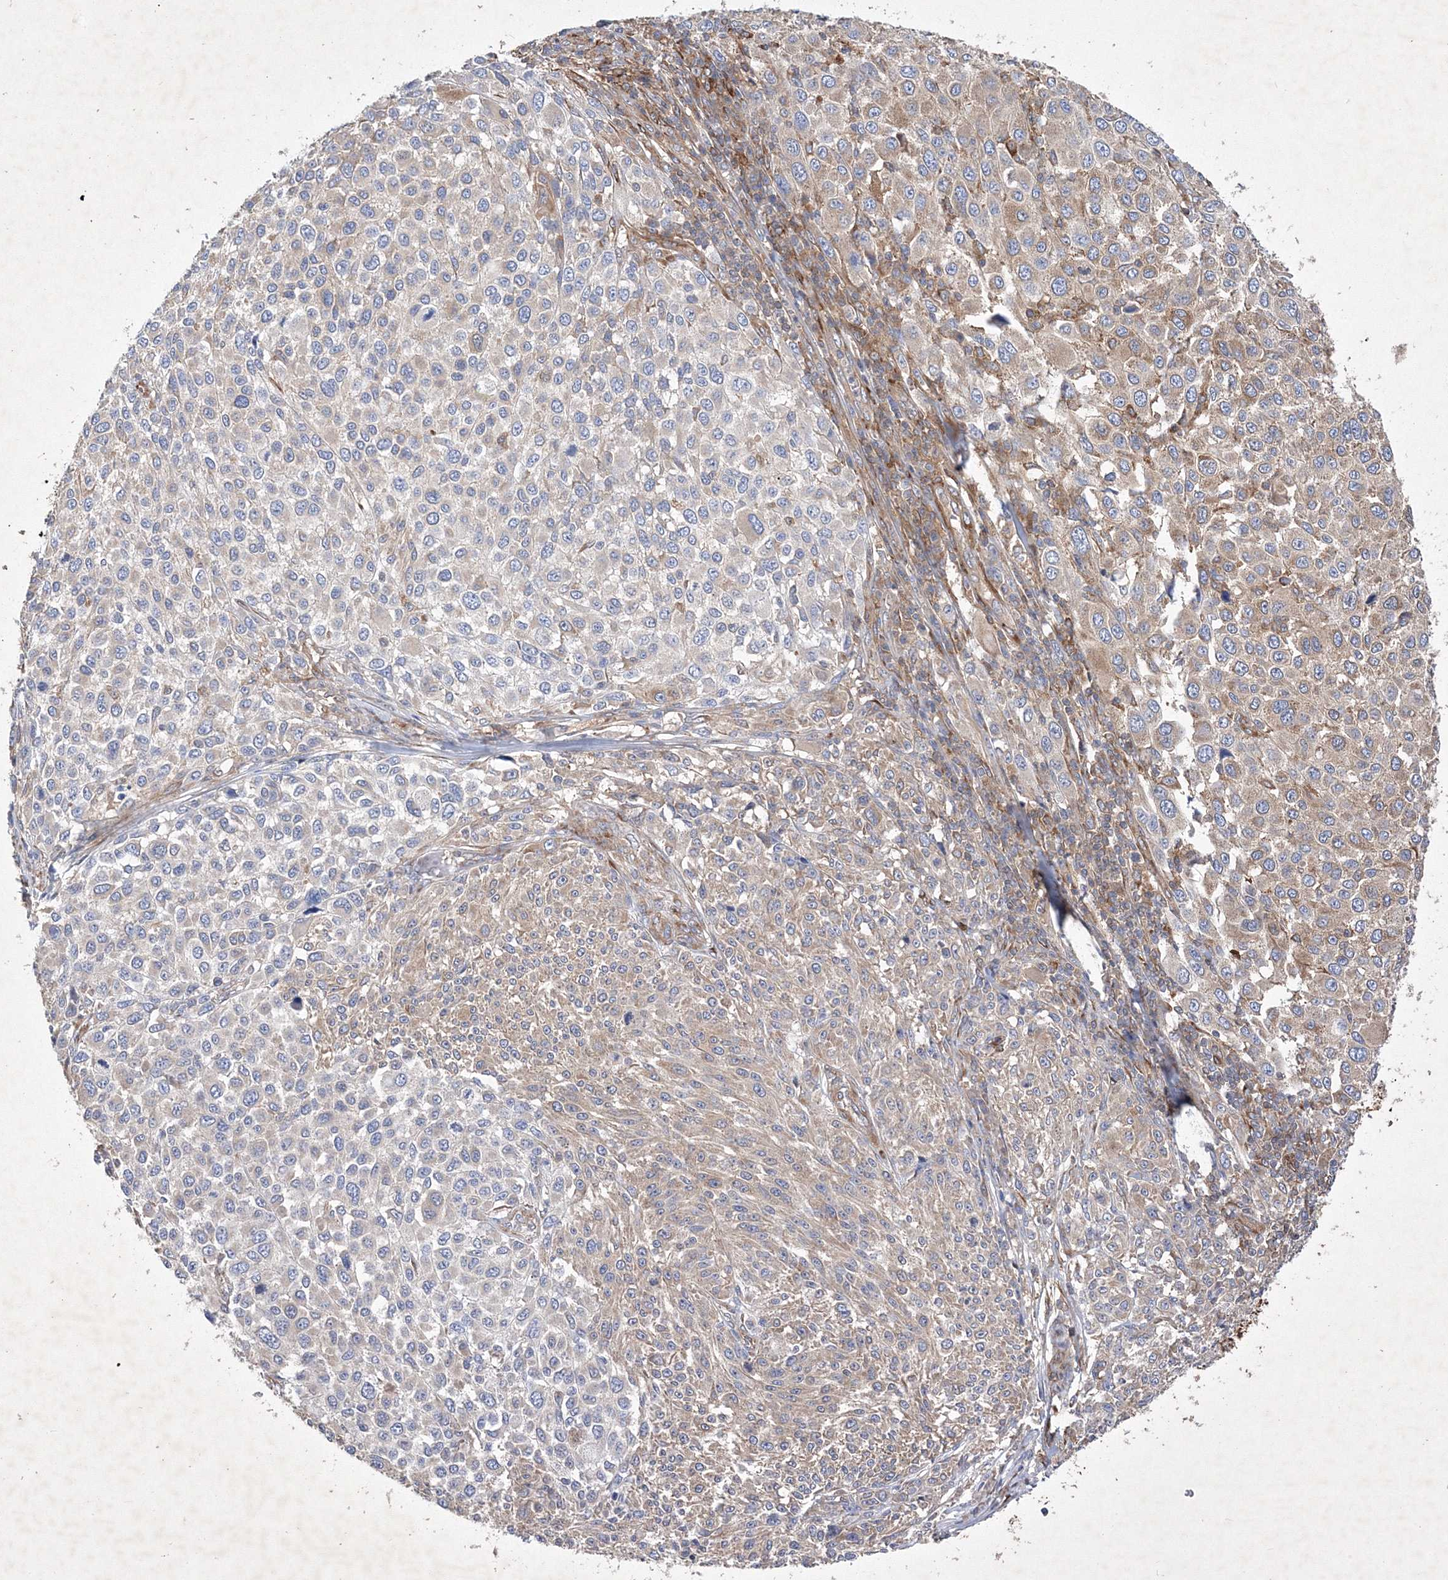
{"staining": {"intensity": "strong", "quantity": "<25%", "location": "cytoplasmic/membranous"}, "tissue": "melanoma", "cell_type": "Tumor cells", "image_type": "cancer", "snomed": [{"axis": "morphology", "description": "Malignant melanoma, NOS"}, {"axis": "topography", "description": "Skin of trunk"}], "caption": "Immunohistochemistry (IHC) of human malignant melanoma displays medium levels of strong cytoplasmic/membranous expression in about <25% of tumor cells.", "gene": "SNX18", "patient": {"sex": "male", "age": 71}}